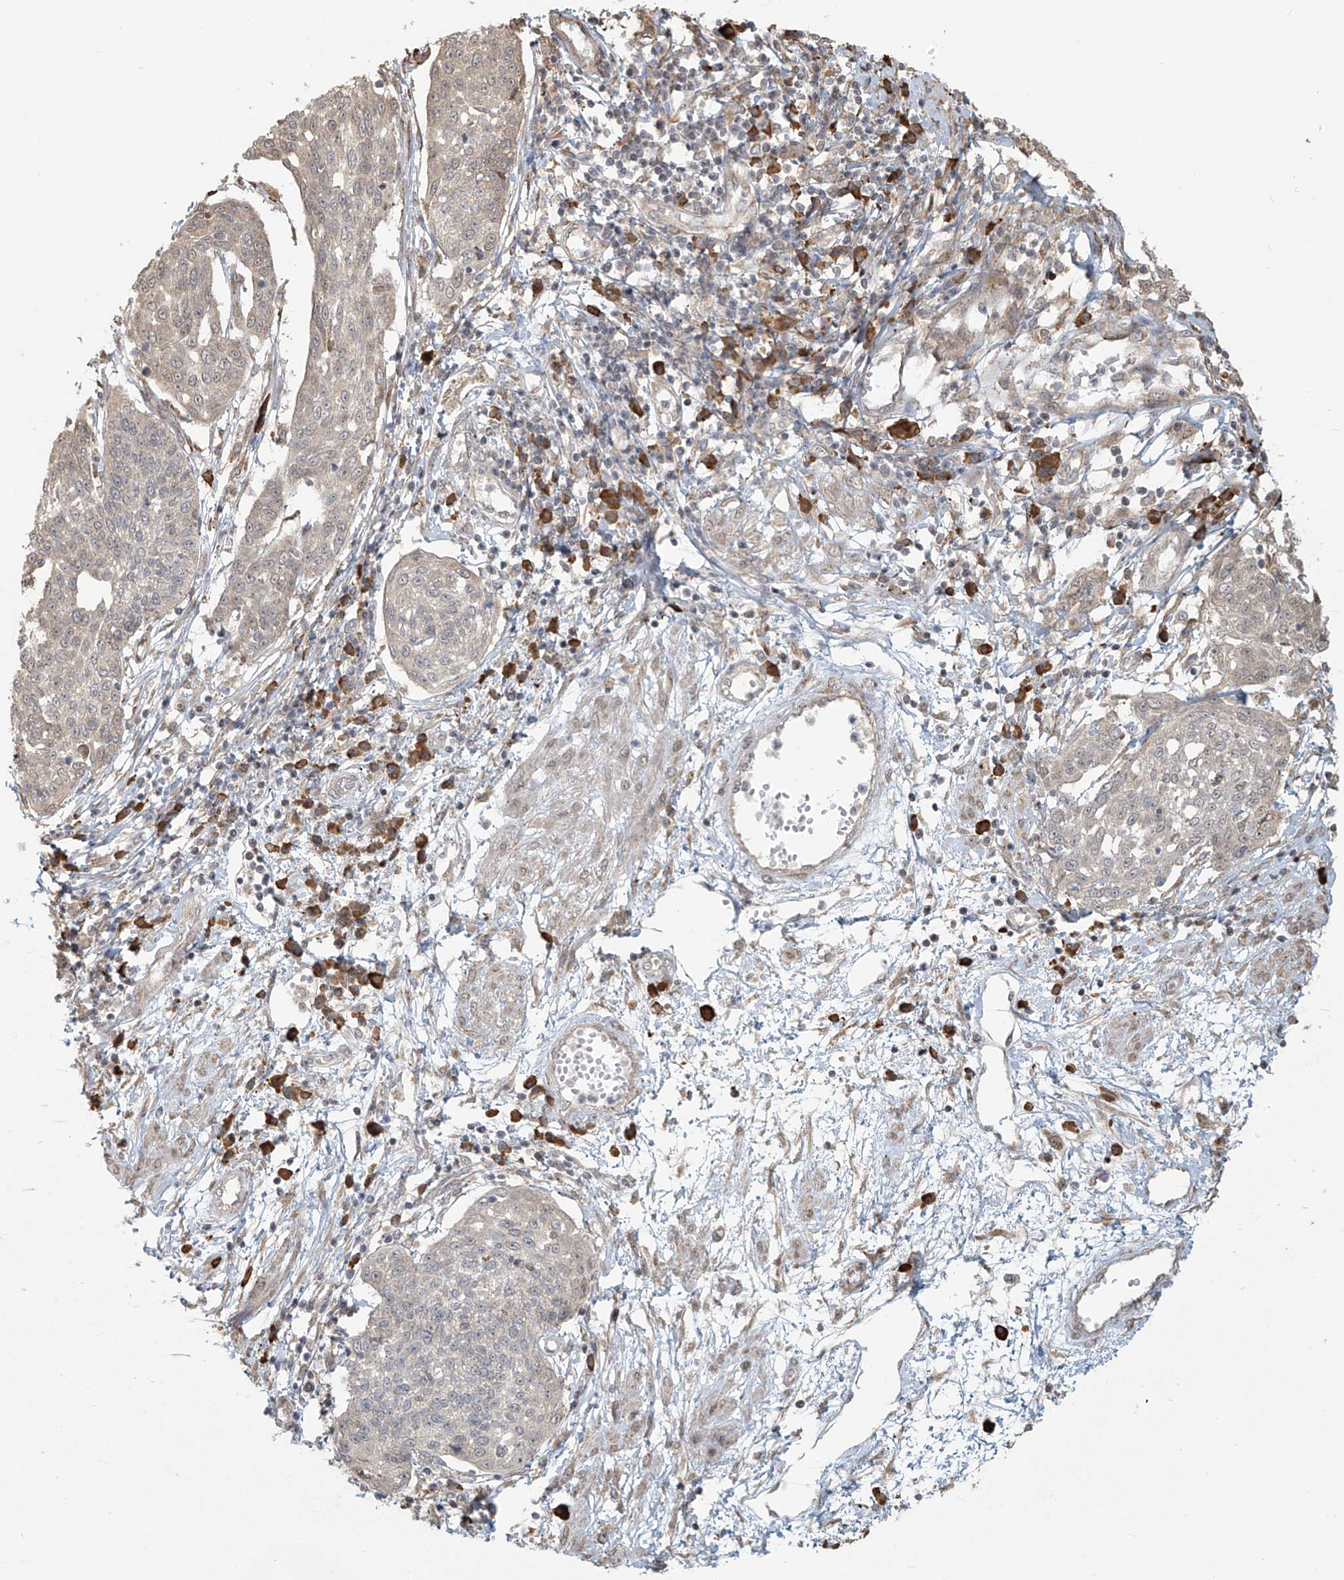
{"staining": {"intensity": "negative", "quantity": "none", "location": "none"}, "tissue": "cervical cancer", "cell_type": "Tumor cells", "image_type": "cancer", "snomed": [{"axis": "morphology", "description": "Squamous cell carcinoma, NOS"}, {"axis": "topography", "description": "Cervix"}], "caption": "Human squamous cell carcinoma (cervical) stained for a protein using immunohistochemistry (IHC) displays no positivity in tumor cells.", "gene": "PLEKHM3", "patient": {"sex": "female", "age": 34}}